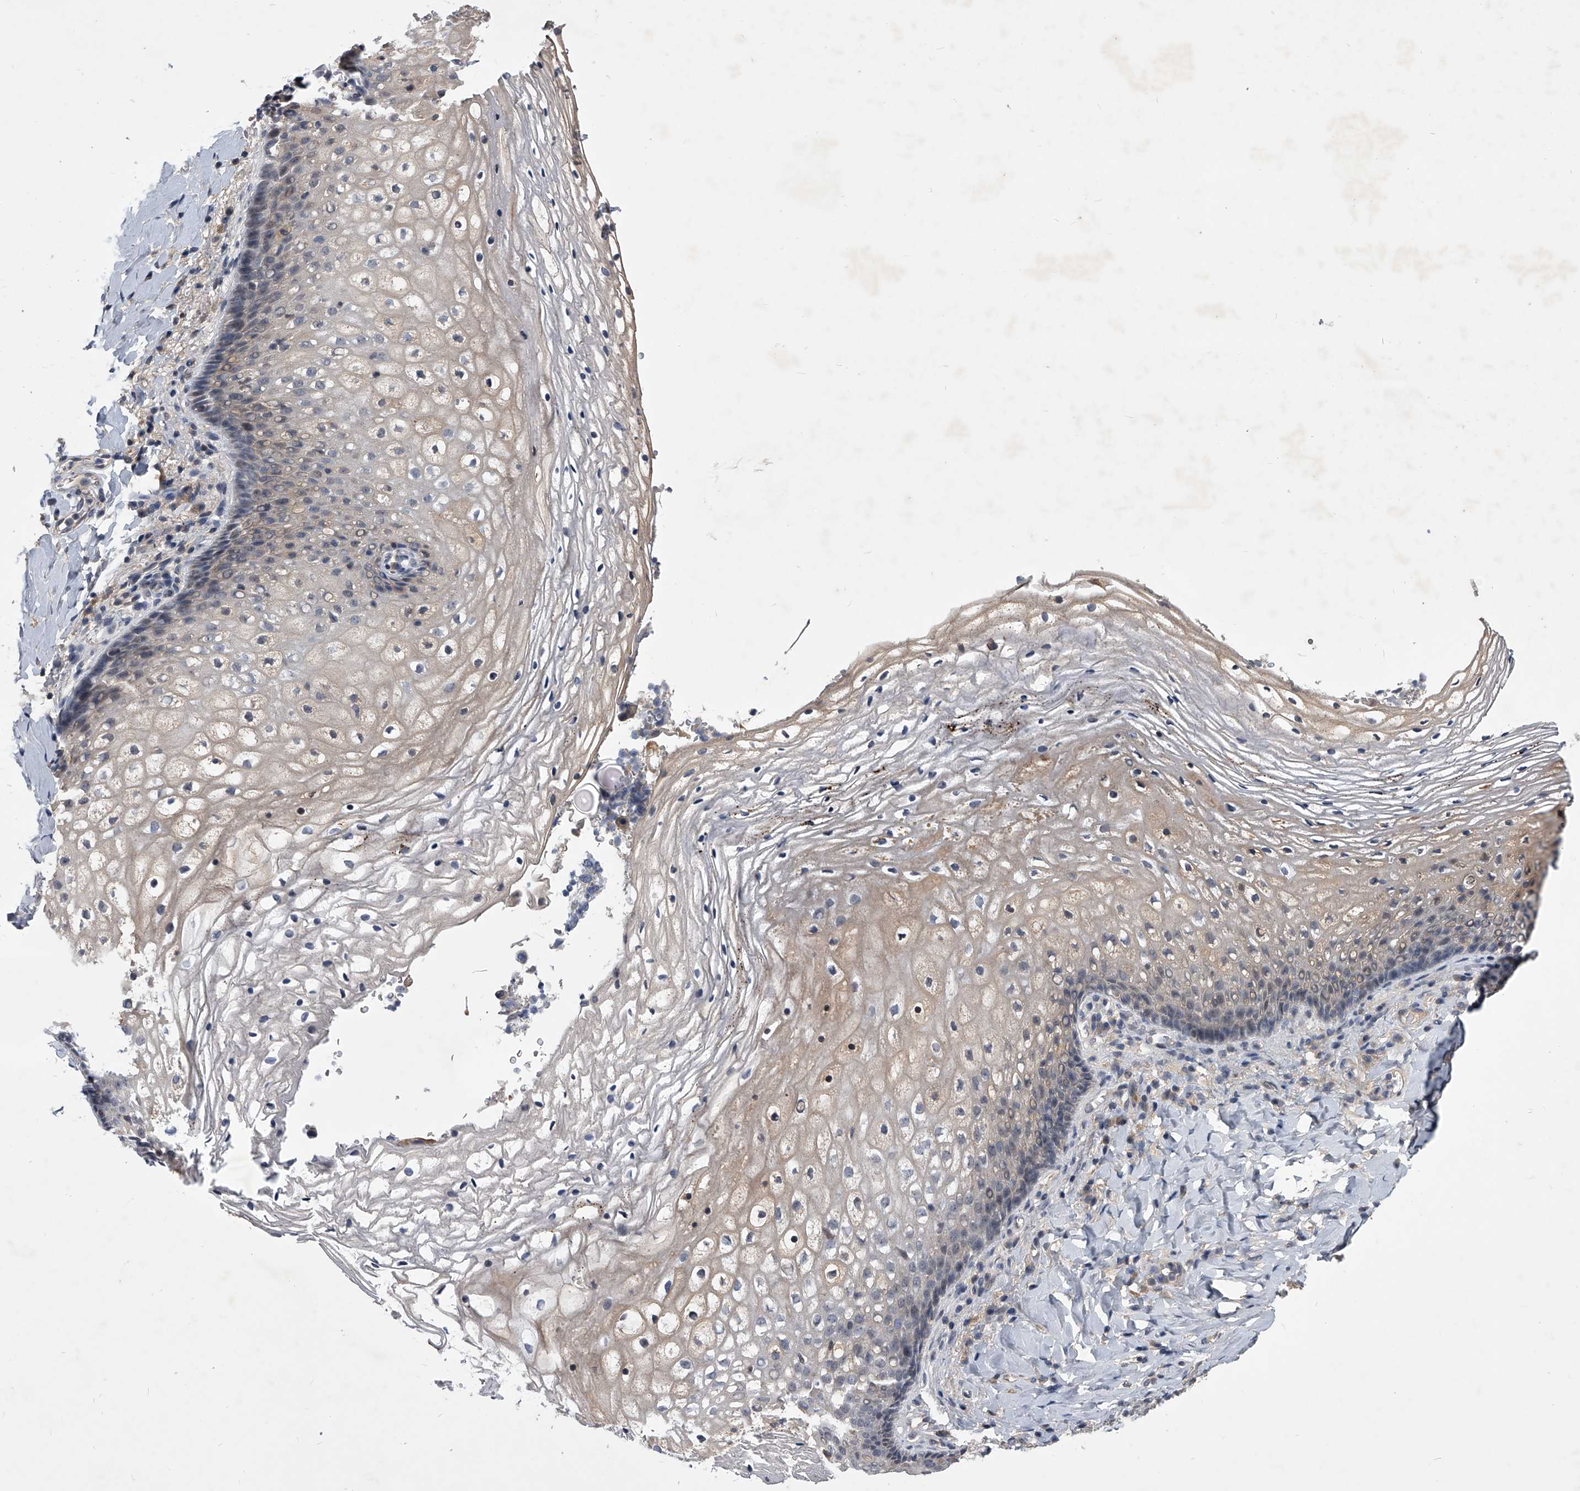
{"staining": {"intensity": "weak", "quantity": "<25%", "location": "cytoplasmic/membranous"}, "tissue": "vagina", "cell_type": "Squamous epithelial cells", "image_type": "normal", "snomed": [{"axis": "morphology", "description": "Normal tissue, NOS"}, {"axis": "topography", "description": "Vagina"}], "caption": "Human vagina stained for a protein using IHC demonstrates no positivity in squamous epithelial cells.", "gene": "ZNF76", "patient": {"sex": "female", "age": 60}}